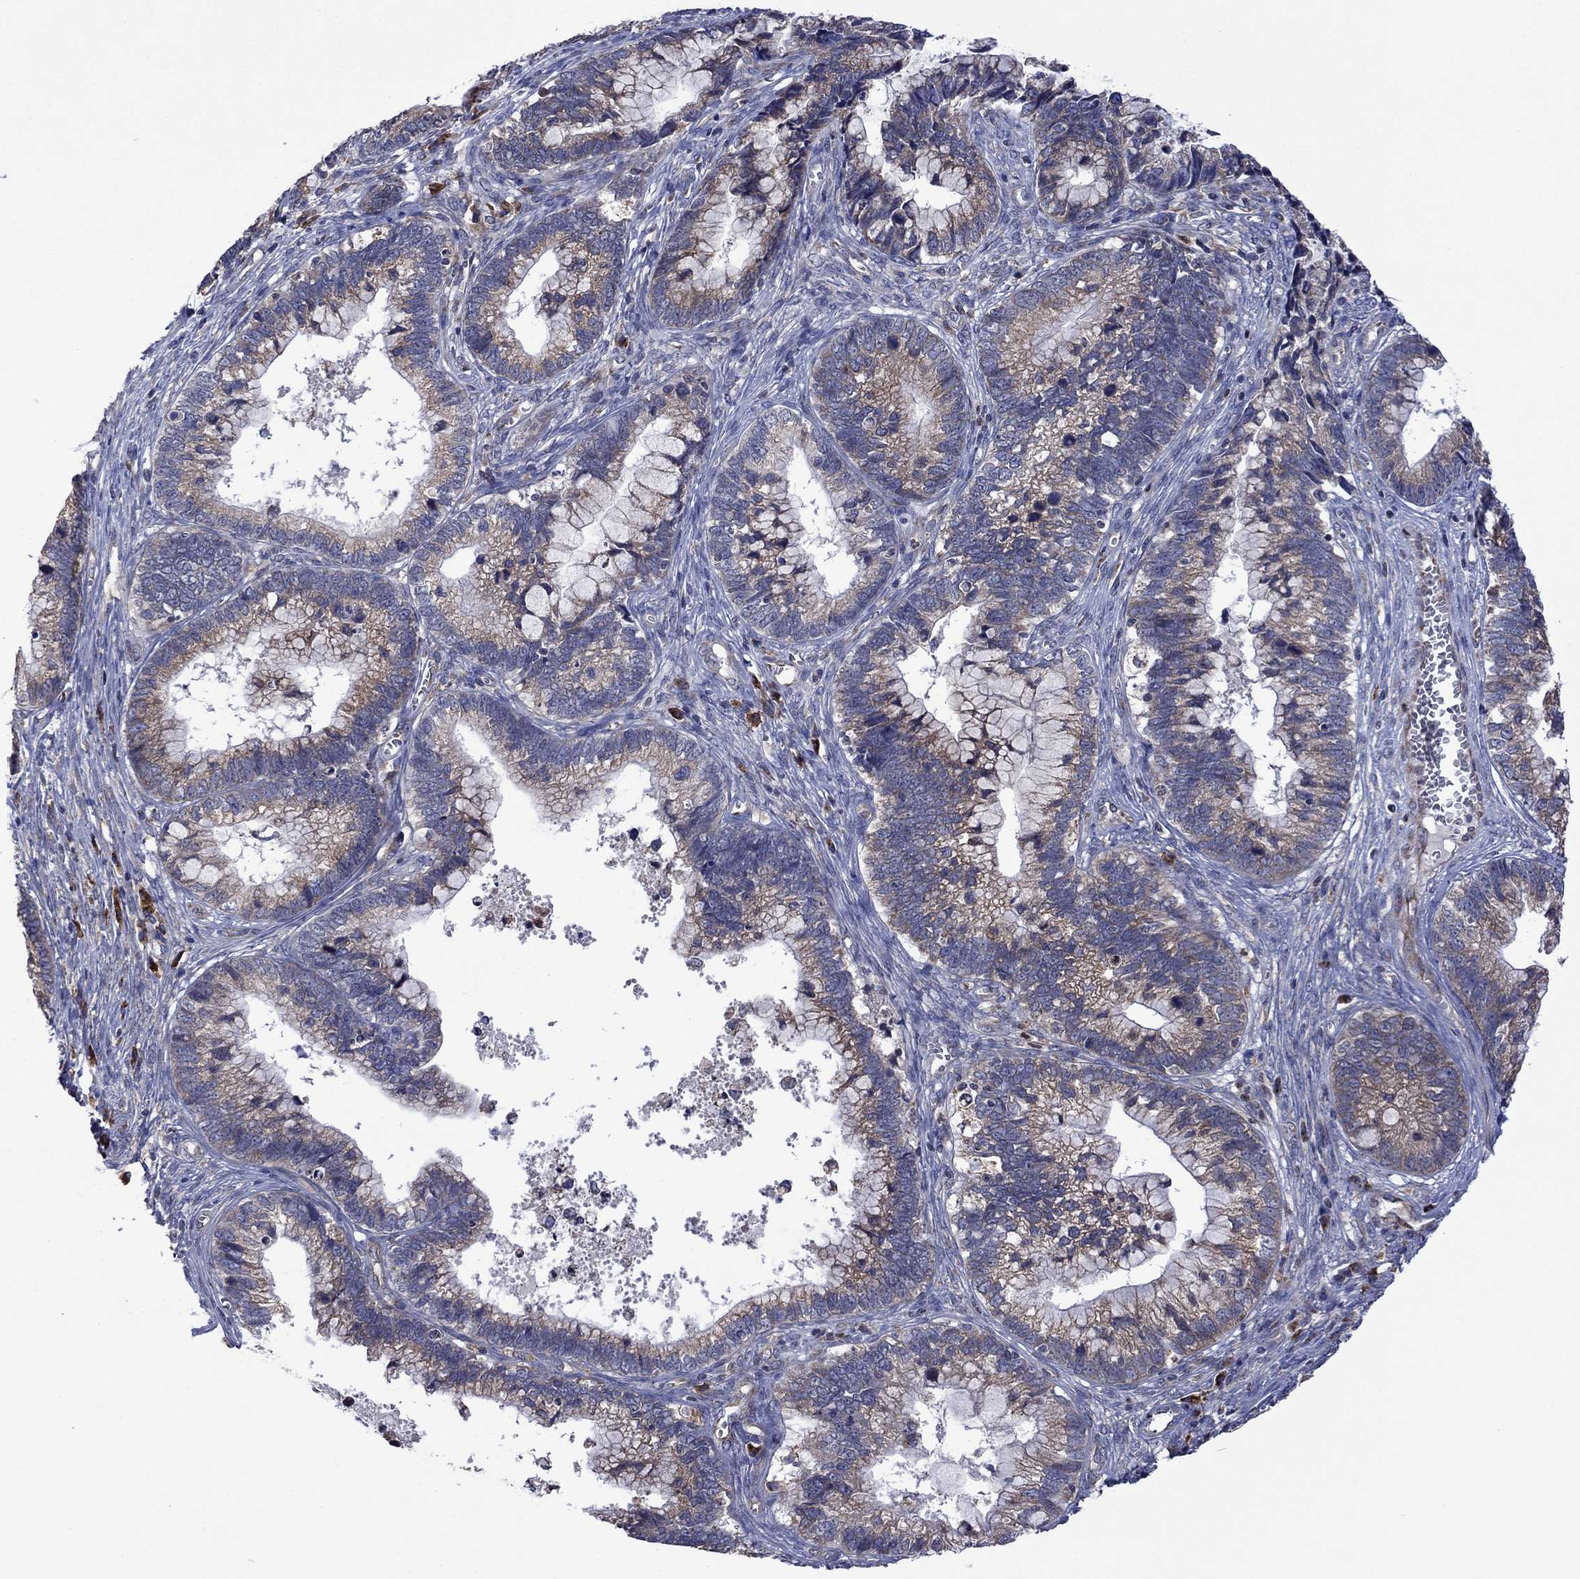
{"staining": {"intensity": "moderate", "quantity": "25%-75%", "location": "cytoplasmic/membranous"}, "tissue": "cervical cancer", "cell_type": "Tumor cells", "image_type": "cancer", "snomed": [{"axis": "morphology", "description": "Adenocarcinoma, NOS"}, {"axis": "topography", "description": "Cervix"}], "caption": "Human cervical cancer (adenocarcinoma) stained with a protein marker demonstrates moderate staining in tumor cells.", "gene": "FURIN", "patient": {"sex": "female", "age": 44}}